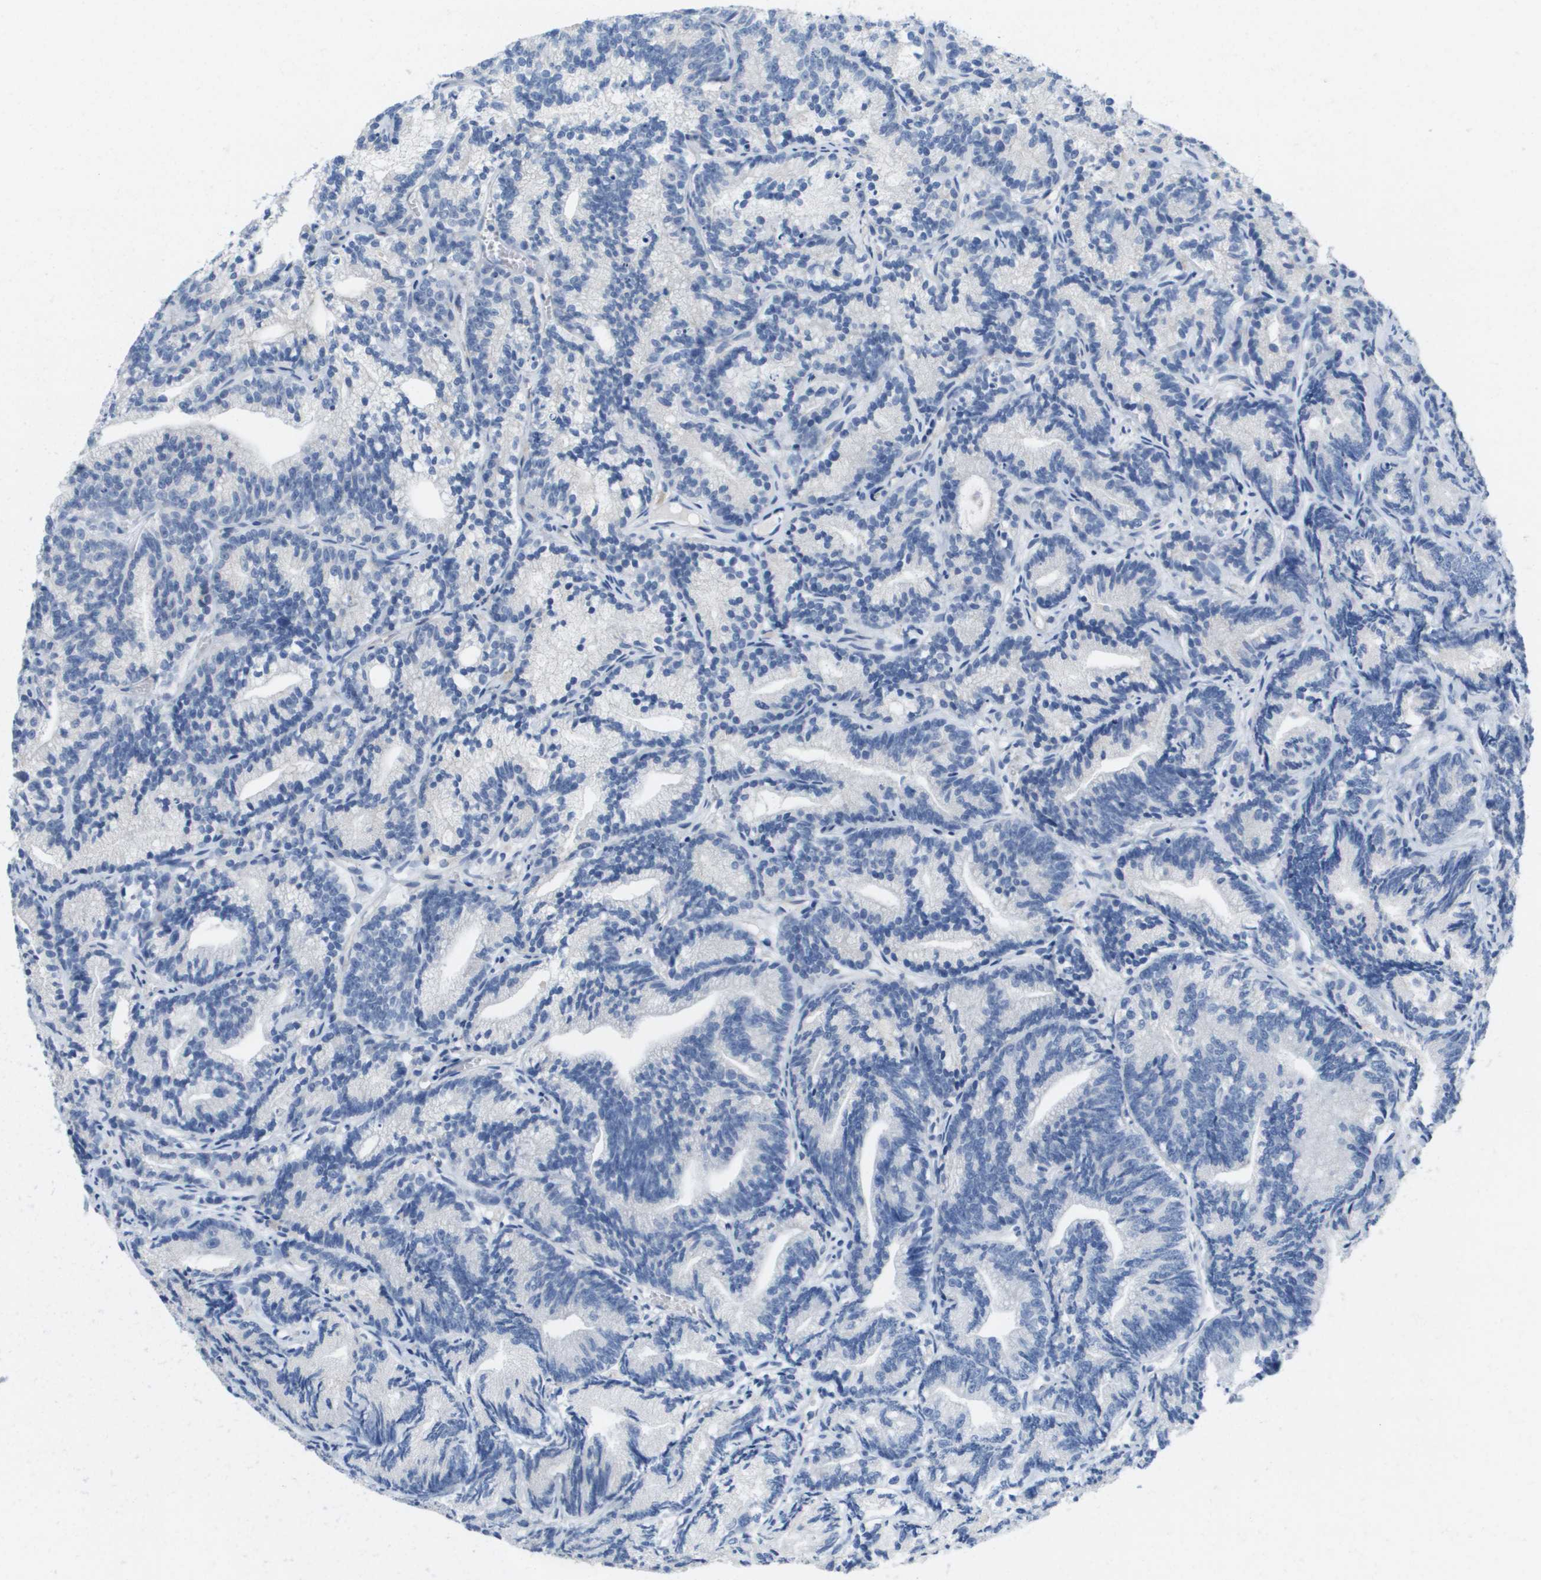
{"staining": {"intensity": "negative", "quantity": "none", "location": "none"}, "tissue": "prostate cancer", "cell_type": "Tumor cells", "image_type": "cancer", "snomed": [{"axis": "morphology", "description": "Adenocarcinoma, Low grade"}, {"axis": "topography", "description": "Prostate"}], "caption": "High power microscopy photomicrograph of an IHC photomicrograph of prostate adenocarcinoma (low-grade), revealing no significant expression in tumor cells.", "gene": "CD3G", "patient": {"sex": "male", "age": 89}}